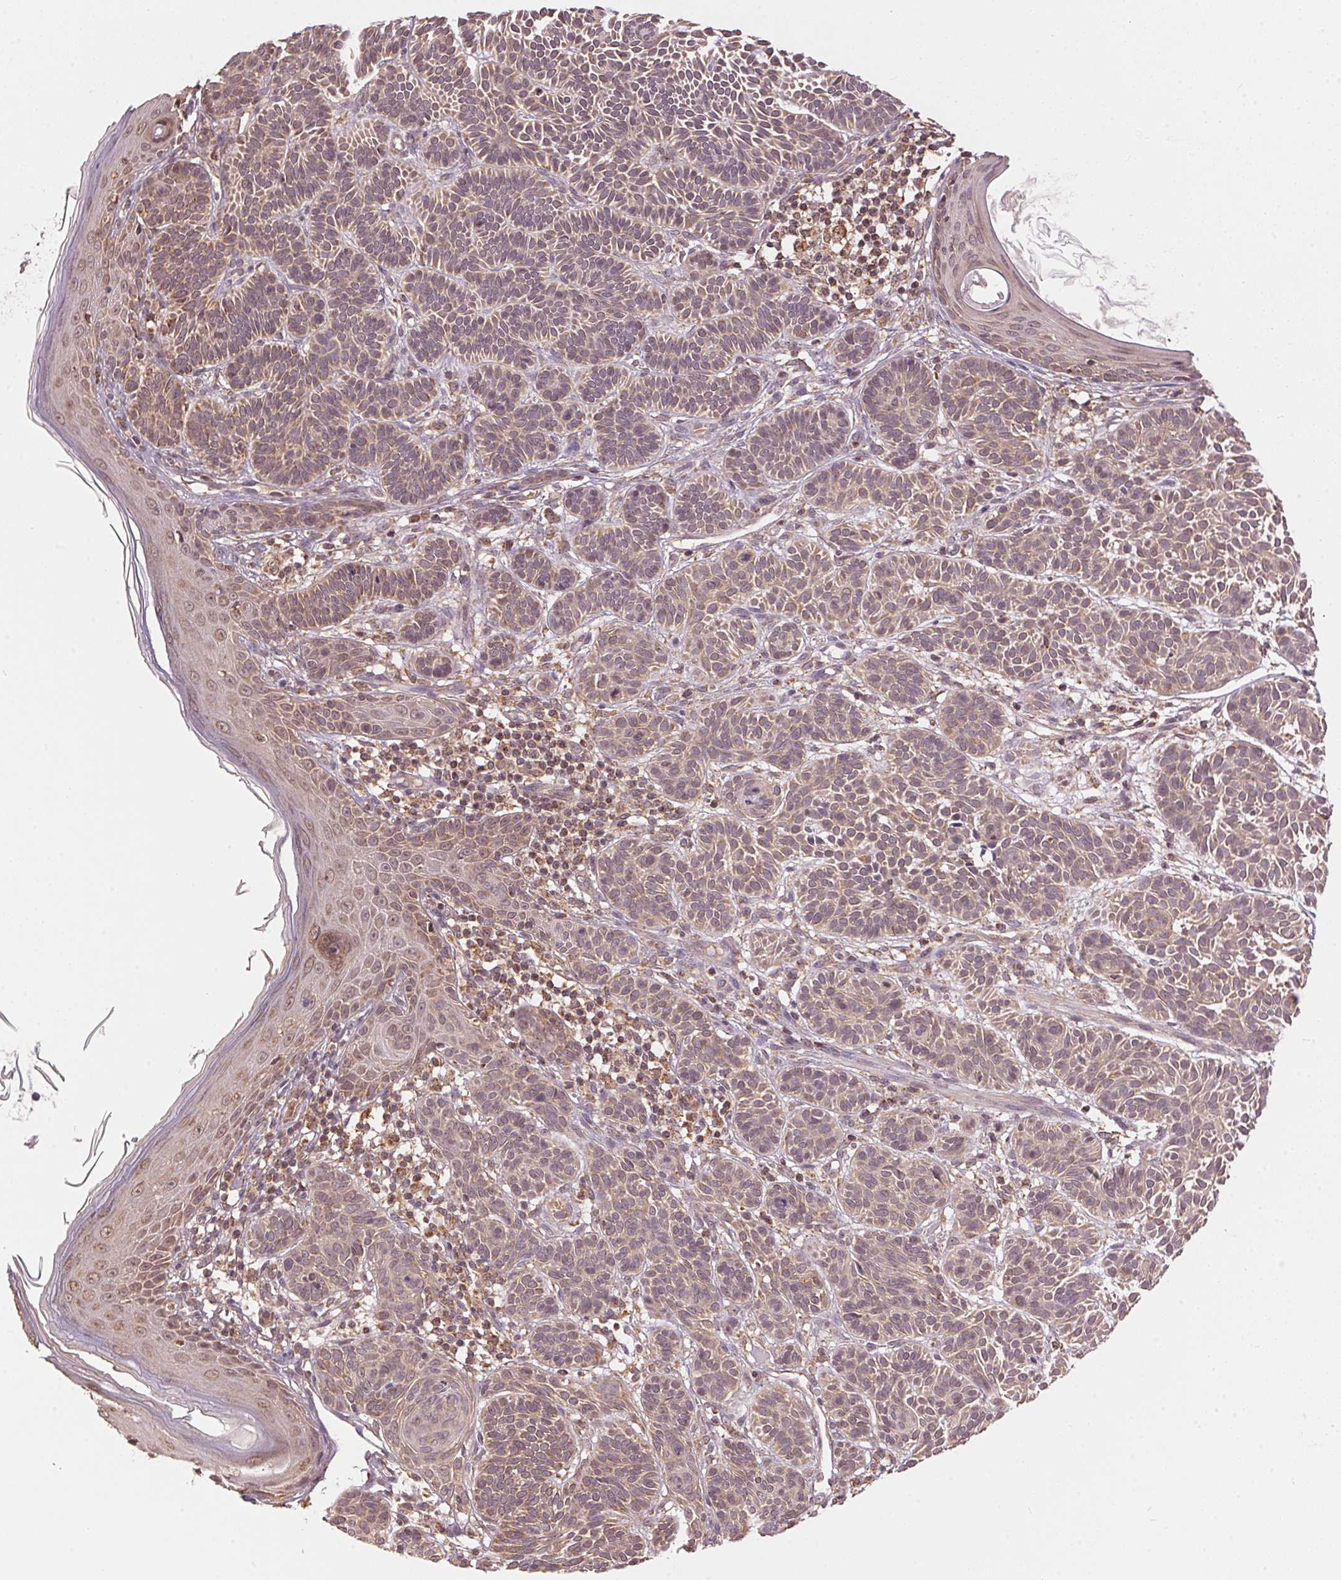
{"staining": {"intensity": "weak", "quantity": "25%-75%", "location": "cytoplasmic/membranous"}, "tissue": "skin cancer", "cell_type": "Tumor cells", "image_type": "cancer", "snomed": [{"axis": "morphology", "description": "Basal cell carcinoma"}, {"axis": "topography", "description": "Skin"}], "caption": "Skin cancer (basal cell carcinoma) tissue reveals weak cytoplasmic/membranous expression in approximately 25%-75% of tumor cells, visualized by immunohistochemistry. The protein of interest is shown in brown color, while the nuclei are stained blue.", "gene": "ARHGAP6", "patient": {"sex": "male", "age": 85}}